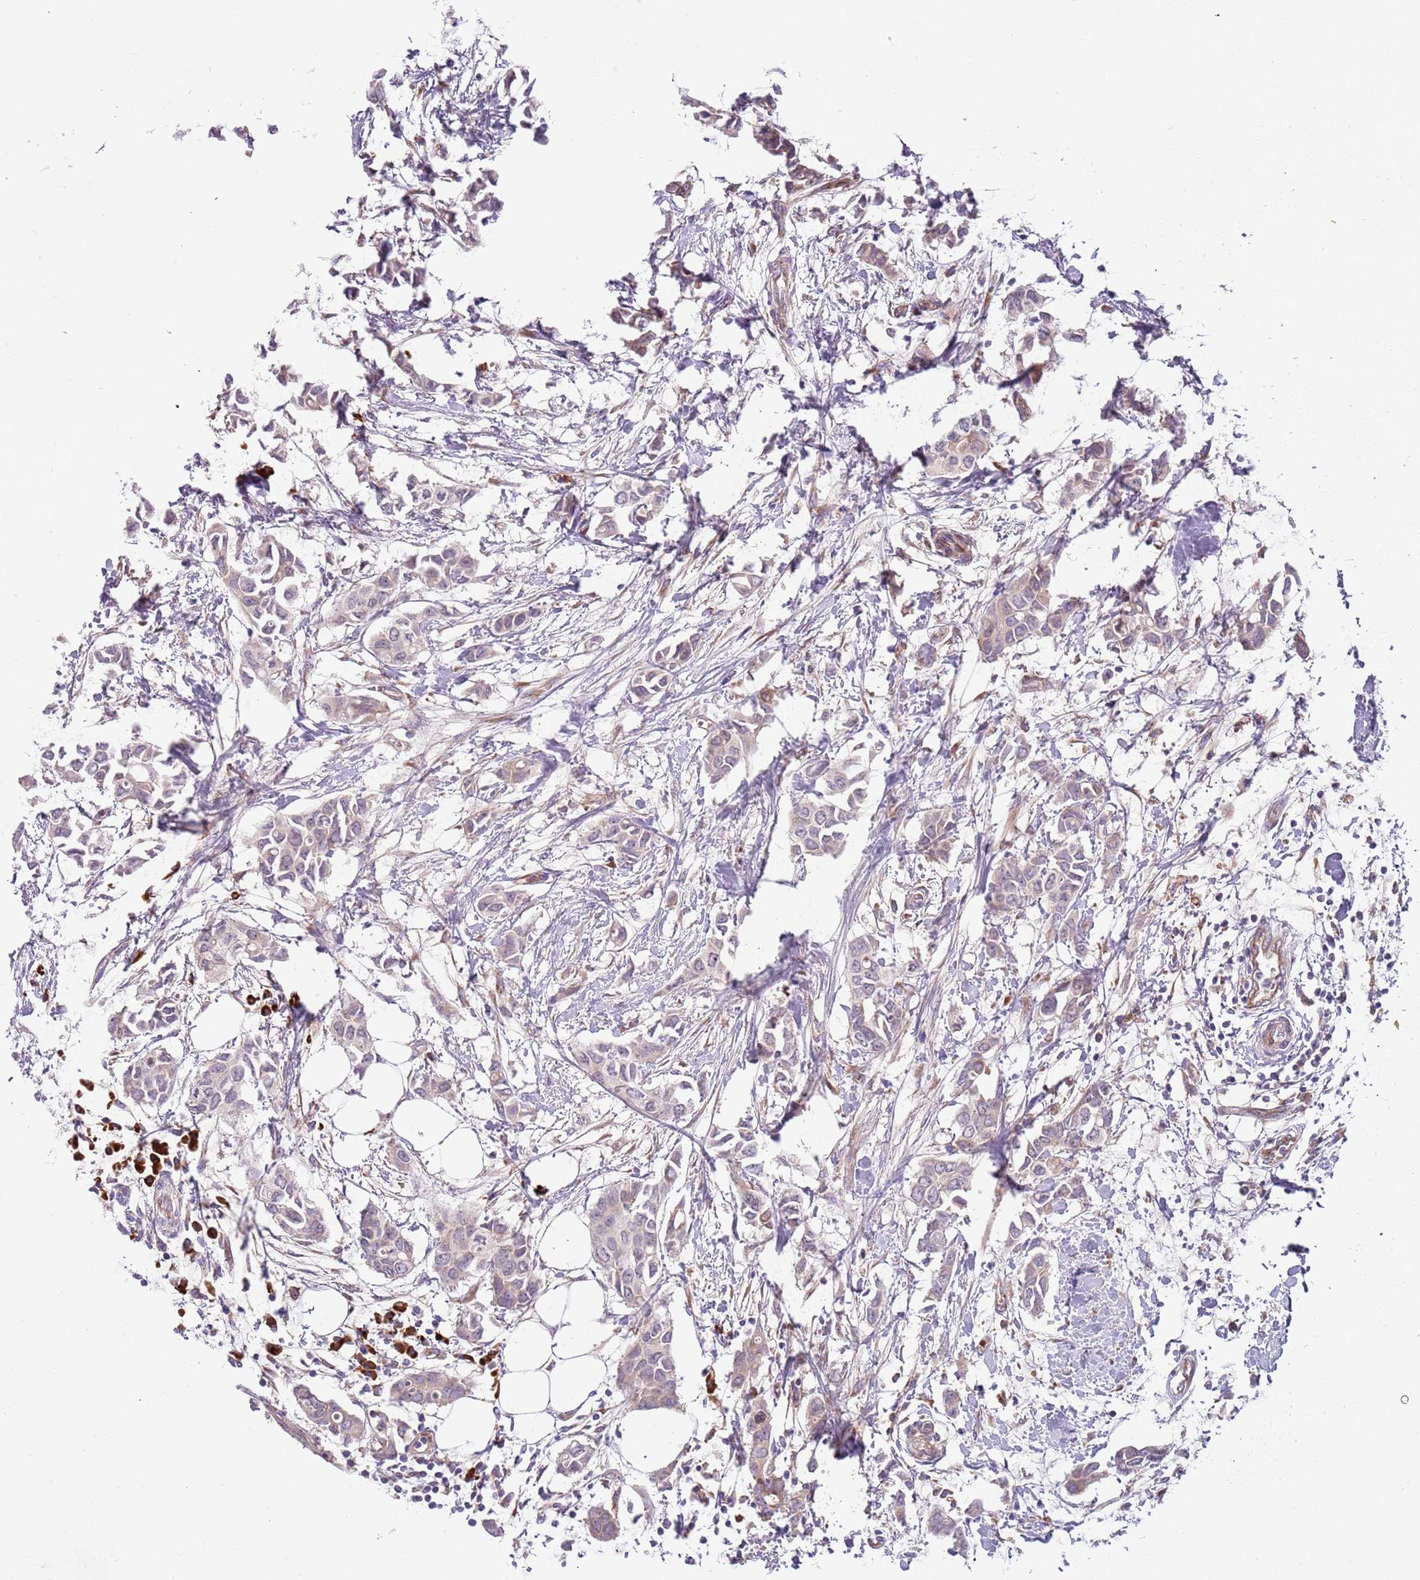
{"staining": {"intensity": "weak", "quantity": "<25%", "location": "cytoplasmic/membranous"}, "tissue": "breast cancer", "cell_type": "Tumor cells", "image_type": "cancer", "snomed": [{"axis": "morphology", "description": "Duct carcinoma"}, {"axis": "topography", "description": "Breast"}], "caption": "This photomicrograph is of intraductal carcinoma (breast) stained with immunohistochemistry to label a protein in brown with the nuclei are counter-stained blue. There is no expression in tumor cells. (DAB (3,3'-diaminobenzidine) IHC visualized using brightfield microscopy, high magnification).", "gene": "VWCE", "patient": {"sex": "female", "age": 41}}